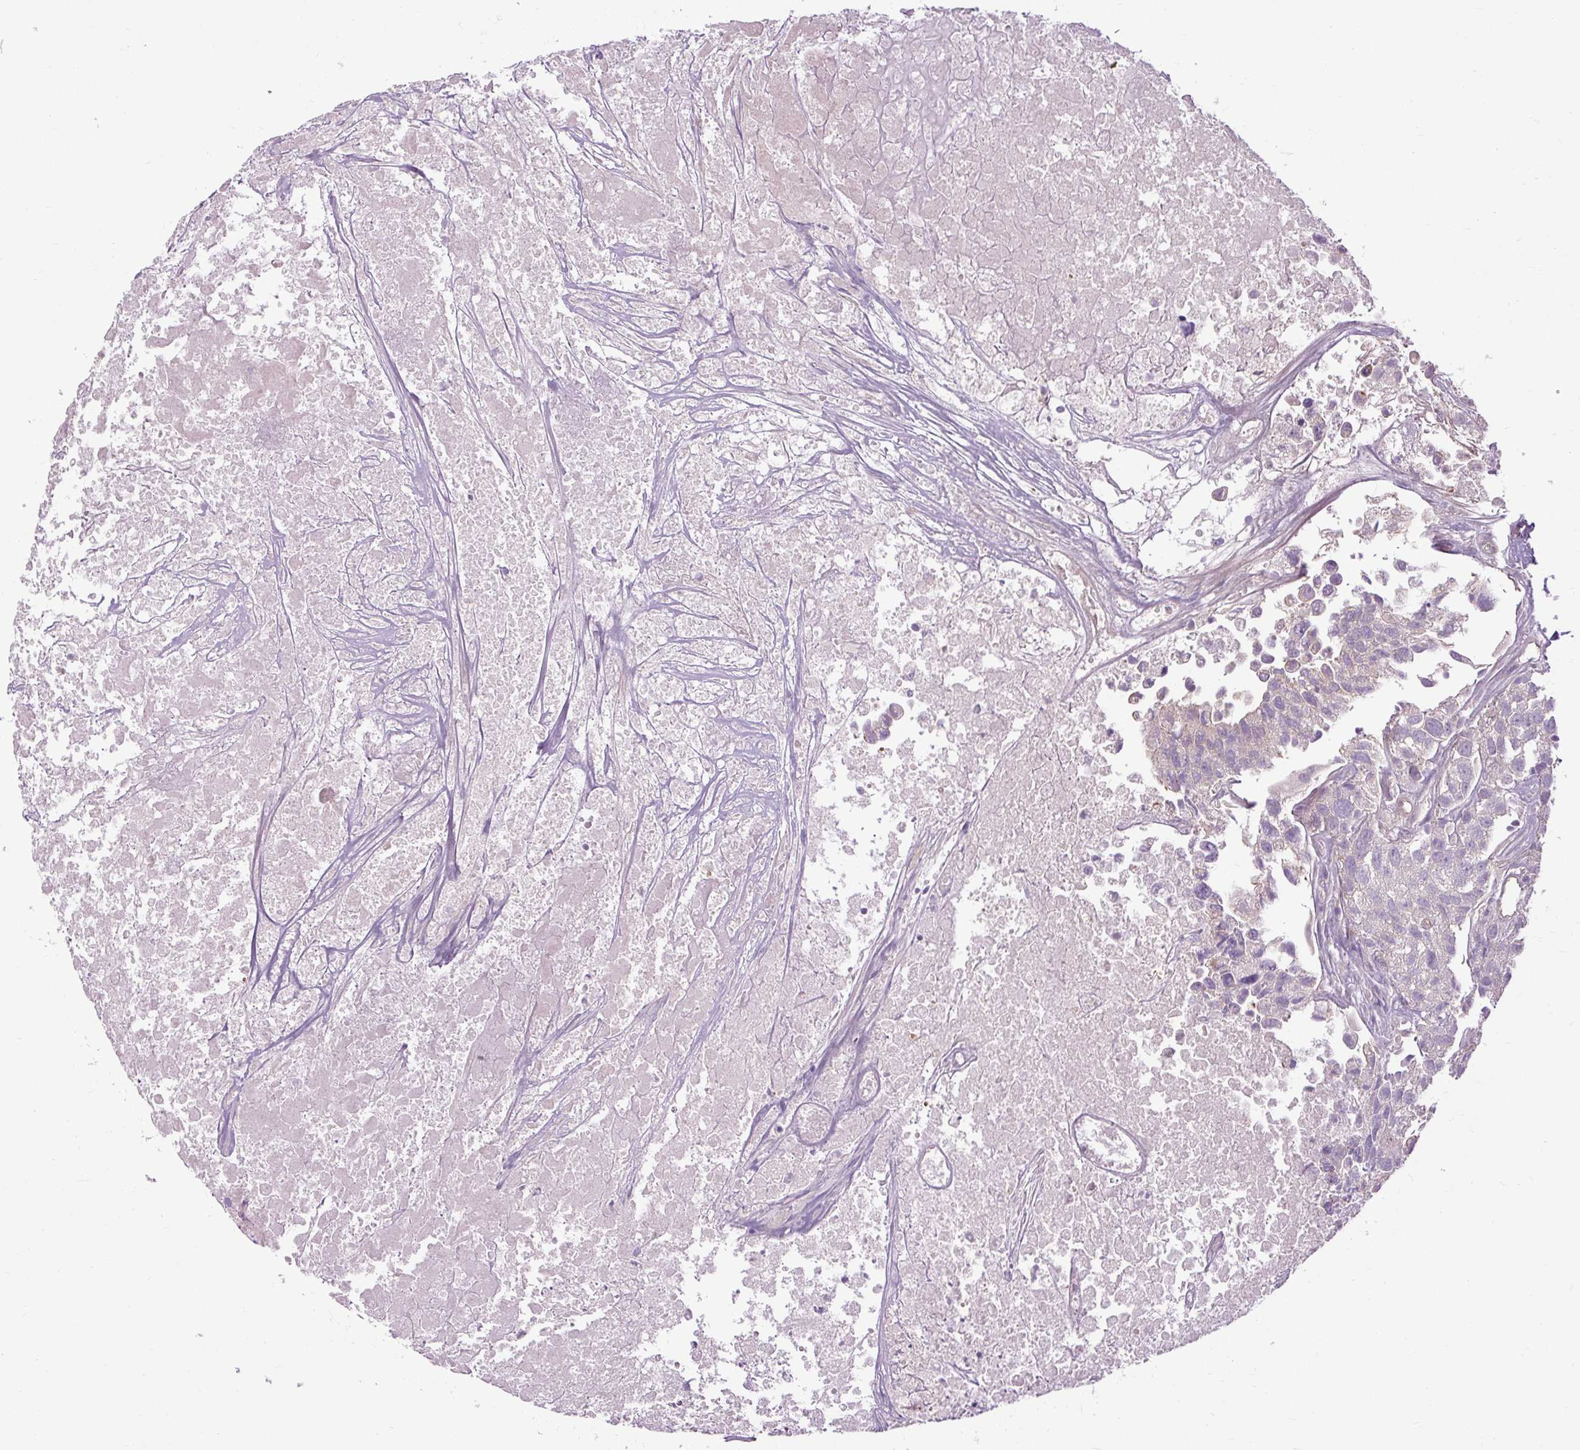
{"staining": {"intensity": "moderate", "quantity": "<25%", "location": "cytoplasmic/membranous"}, "tissue": "urothelial cancer", "cell_type": "Tumor cells", "image_type": "cancer", "snomed": [{"axis": "morphology", "description": "Urothelial carcinoma, High grade"}, {"axis": "topography", "description": "Urinary bladder"}], "caption": "IHC (DAB (3,3'-diaminobenzidine)) staining of human urothelial cancer displays moderate cytoplasmic/membranous protein staining in approximately <25% of tumor cells.", "gene": "CCDC93", "patient": {"sex": "female", "age": 75}}